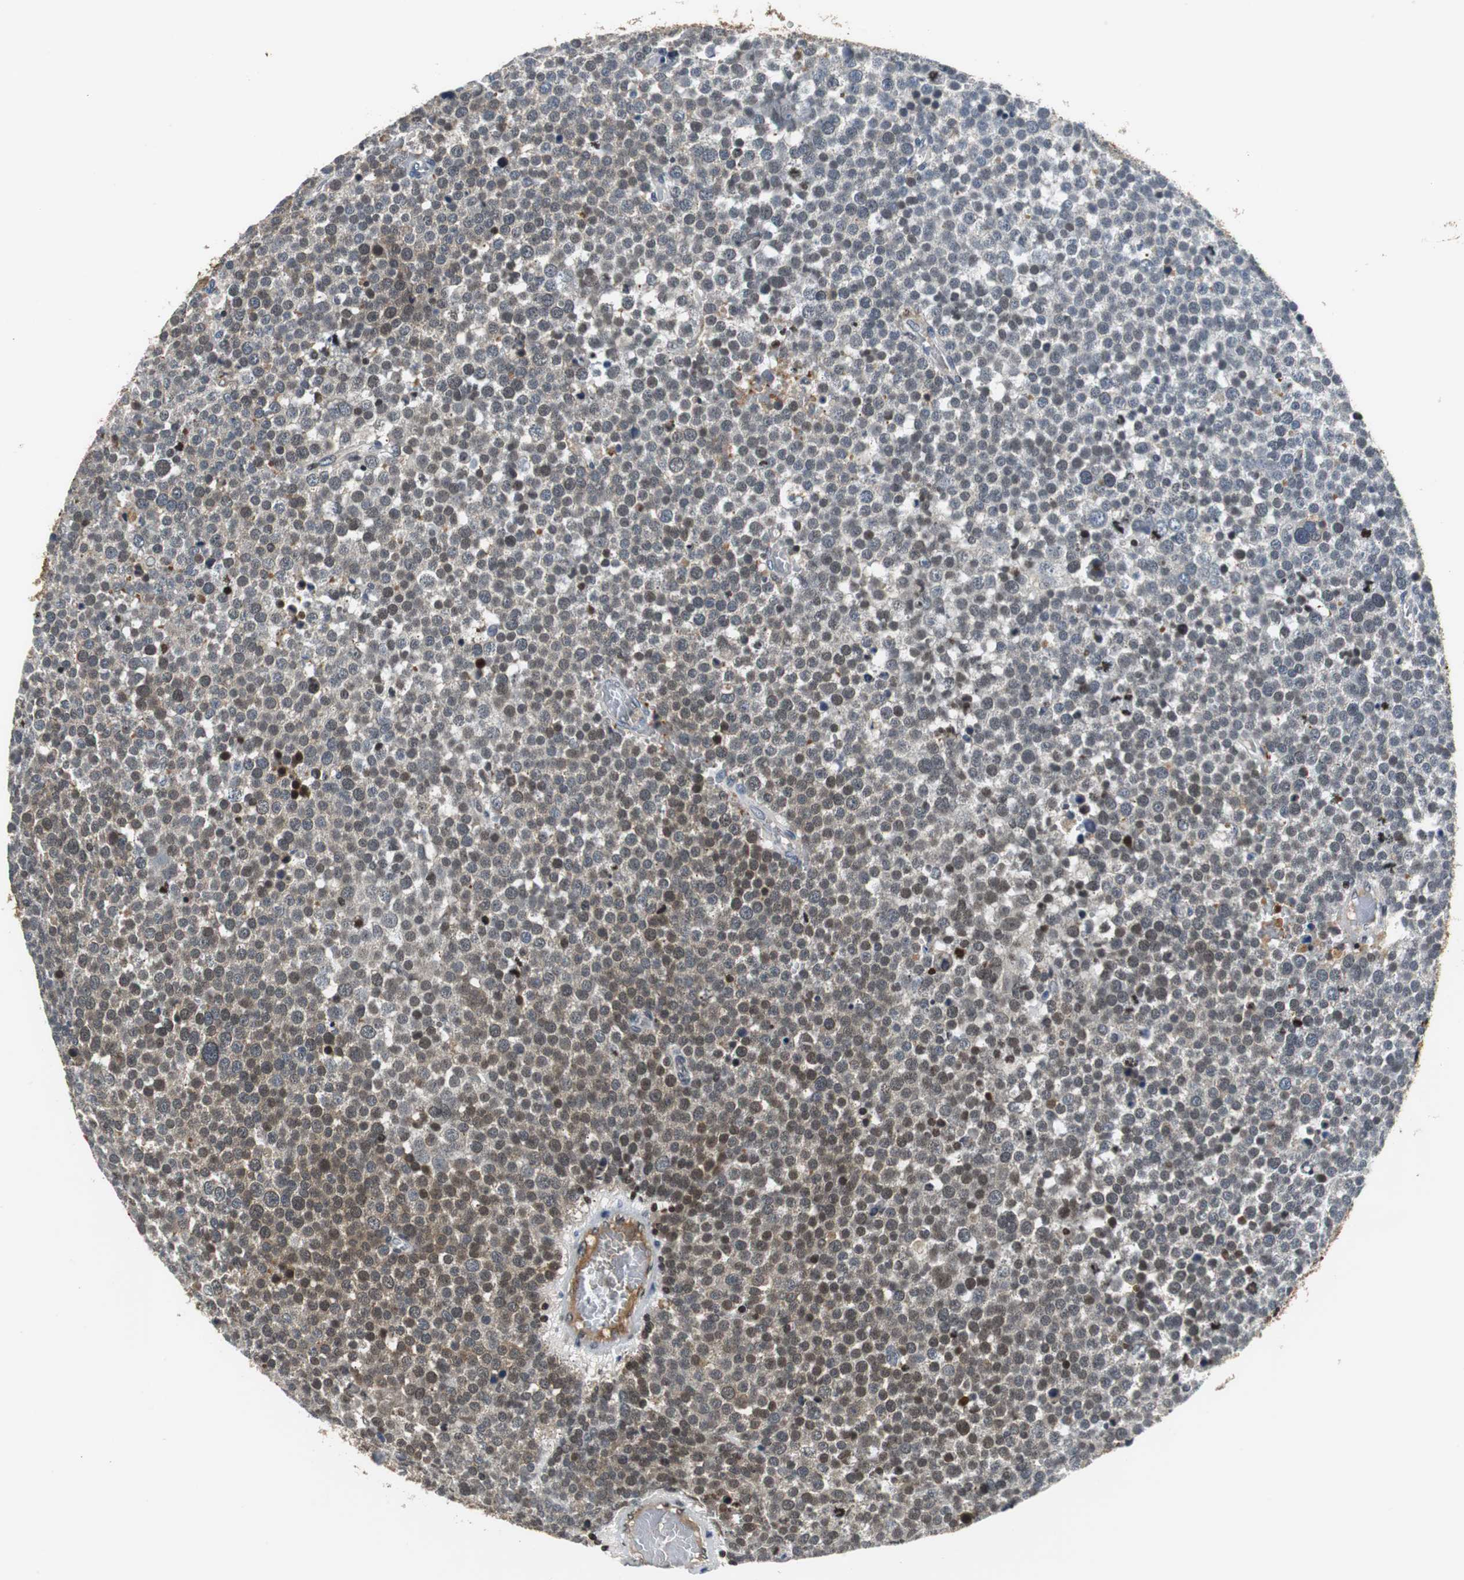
{"staining": {"intensity": "weak", "quantity": "25%-75%", "location": "nuclear"}, "tissue": "testis cancer", "cell_type": "Tumor cells", "image_type": "cancer", "snomed": [{"axis": "morphology", "description": "Seminoma, NOS"}, {"axis": "topography", "description": "Testis"}], "caption": "This photomicrograph demonstrates seminoma (testis) stained with immunohistochemistry to label a protein in brown. The nuclear of tumor cells show weak positivity for the protein. Nuclei are counter-stained blue.", "gene": "ORM1", "patient": {"sex": "male", "age": 71}}